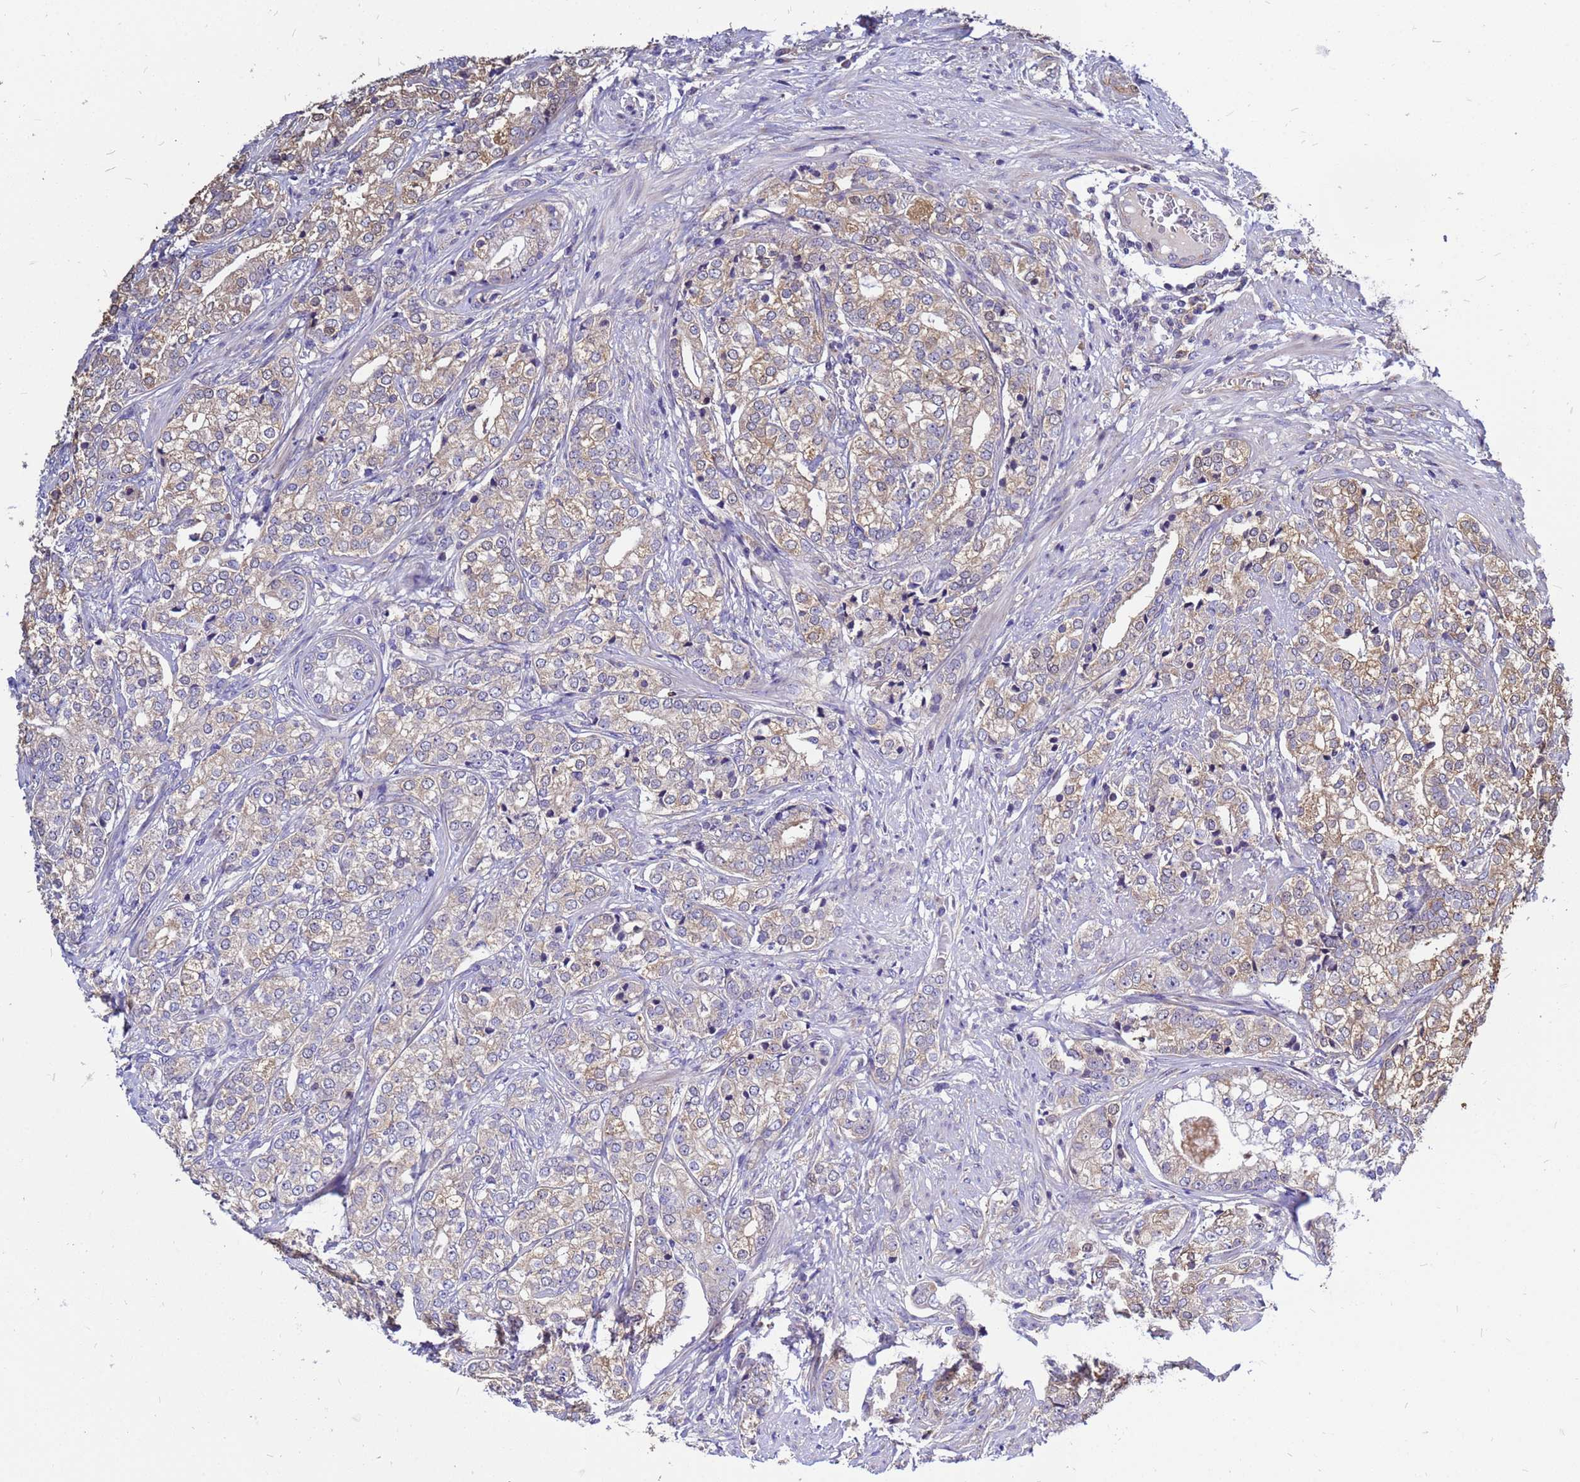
{"staining": {"intensity": "moderate", "quantity": "25%-75%", "location": "cytoplasmic/membranous"}, "tissue": "prostate cancer", "cell_type": "Tumor cells", "image_type": "cancer", "snomed": [{"axis": "morphology", "description": "Adenocarcinoma, High grade"}, {"axis": "topography", "description": "Prostate"}], "caption": "About 25%-75% of tumor cells in human adenocarcinoma (high-grade) (prostate) demonstrate moderate cytoplasmic/membranous protein staining as visualized by brown immunohistochemical staining.", "gene": "MOB2", "patient": {"sex": "male", "age": 69}}